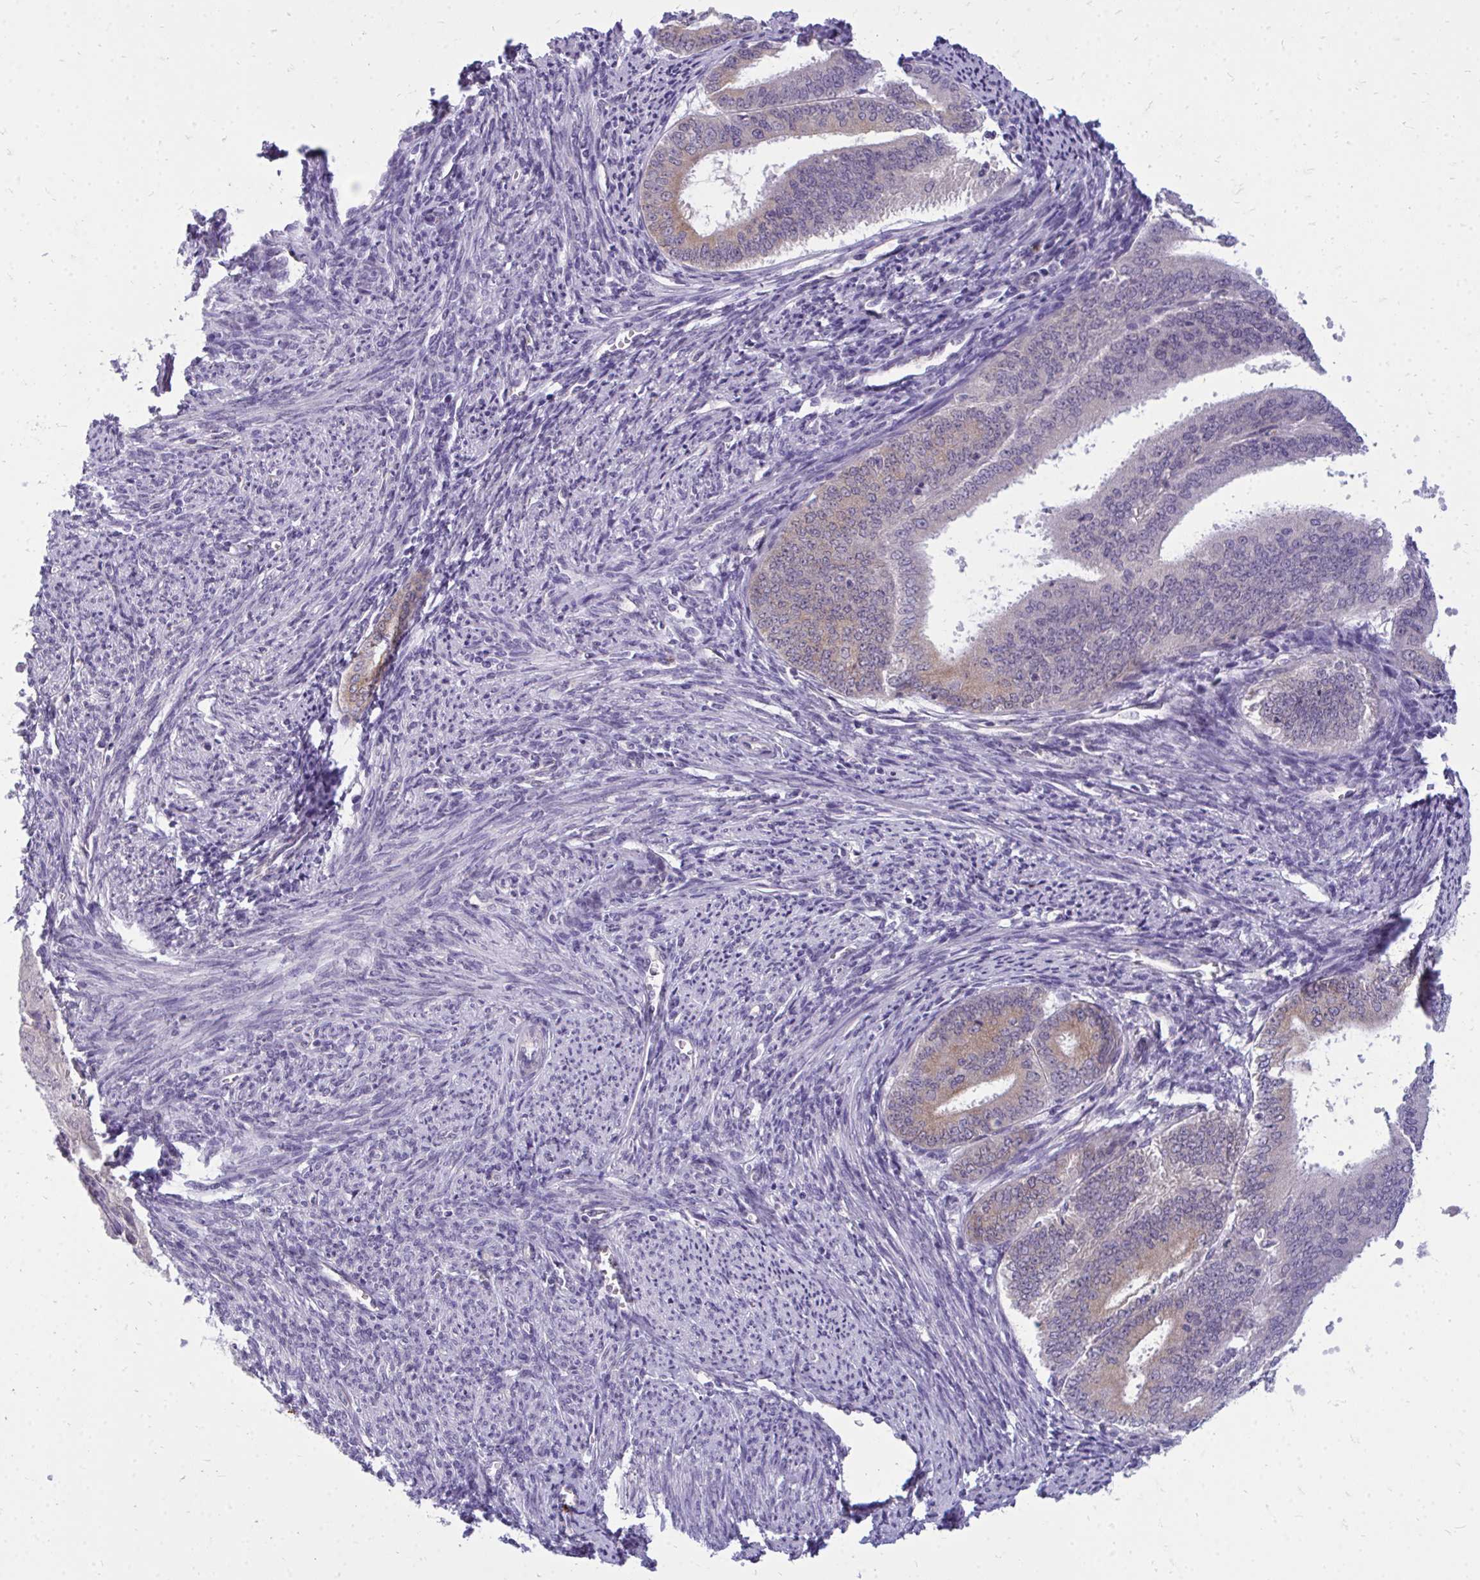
{"staining": {"intensity": "weak", "quantity": "25%-75%", "location": "cytoplasmic/membranous"}, "tissue": "endometrial cancer", "cell_type": "Tumor cells", "image_type": "cancer", "snomed": [{"axis": "morphology", "description": "Adenocarcinoma, NOS"}, {"axis": "topography", "description": "Endometrium"}], "caption": "Endometrial cancer stained for a protein reveals weak cytoplasmic/membranous positivity in tumor cells.", "gene": "ACSL5", "patient": {"sex": "female", "age": 63}}